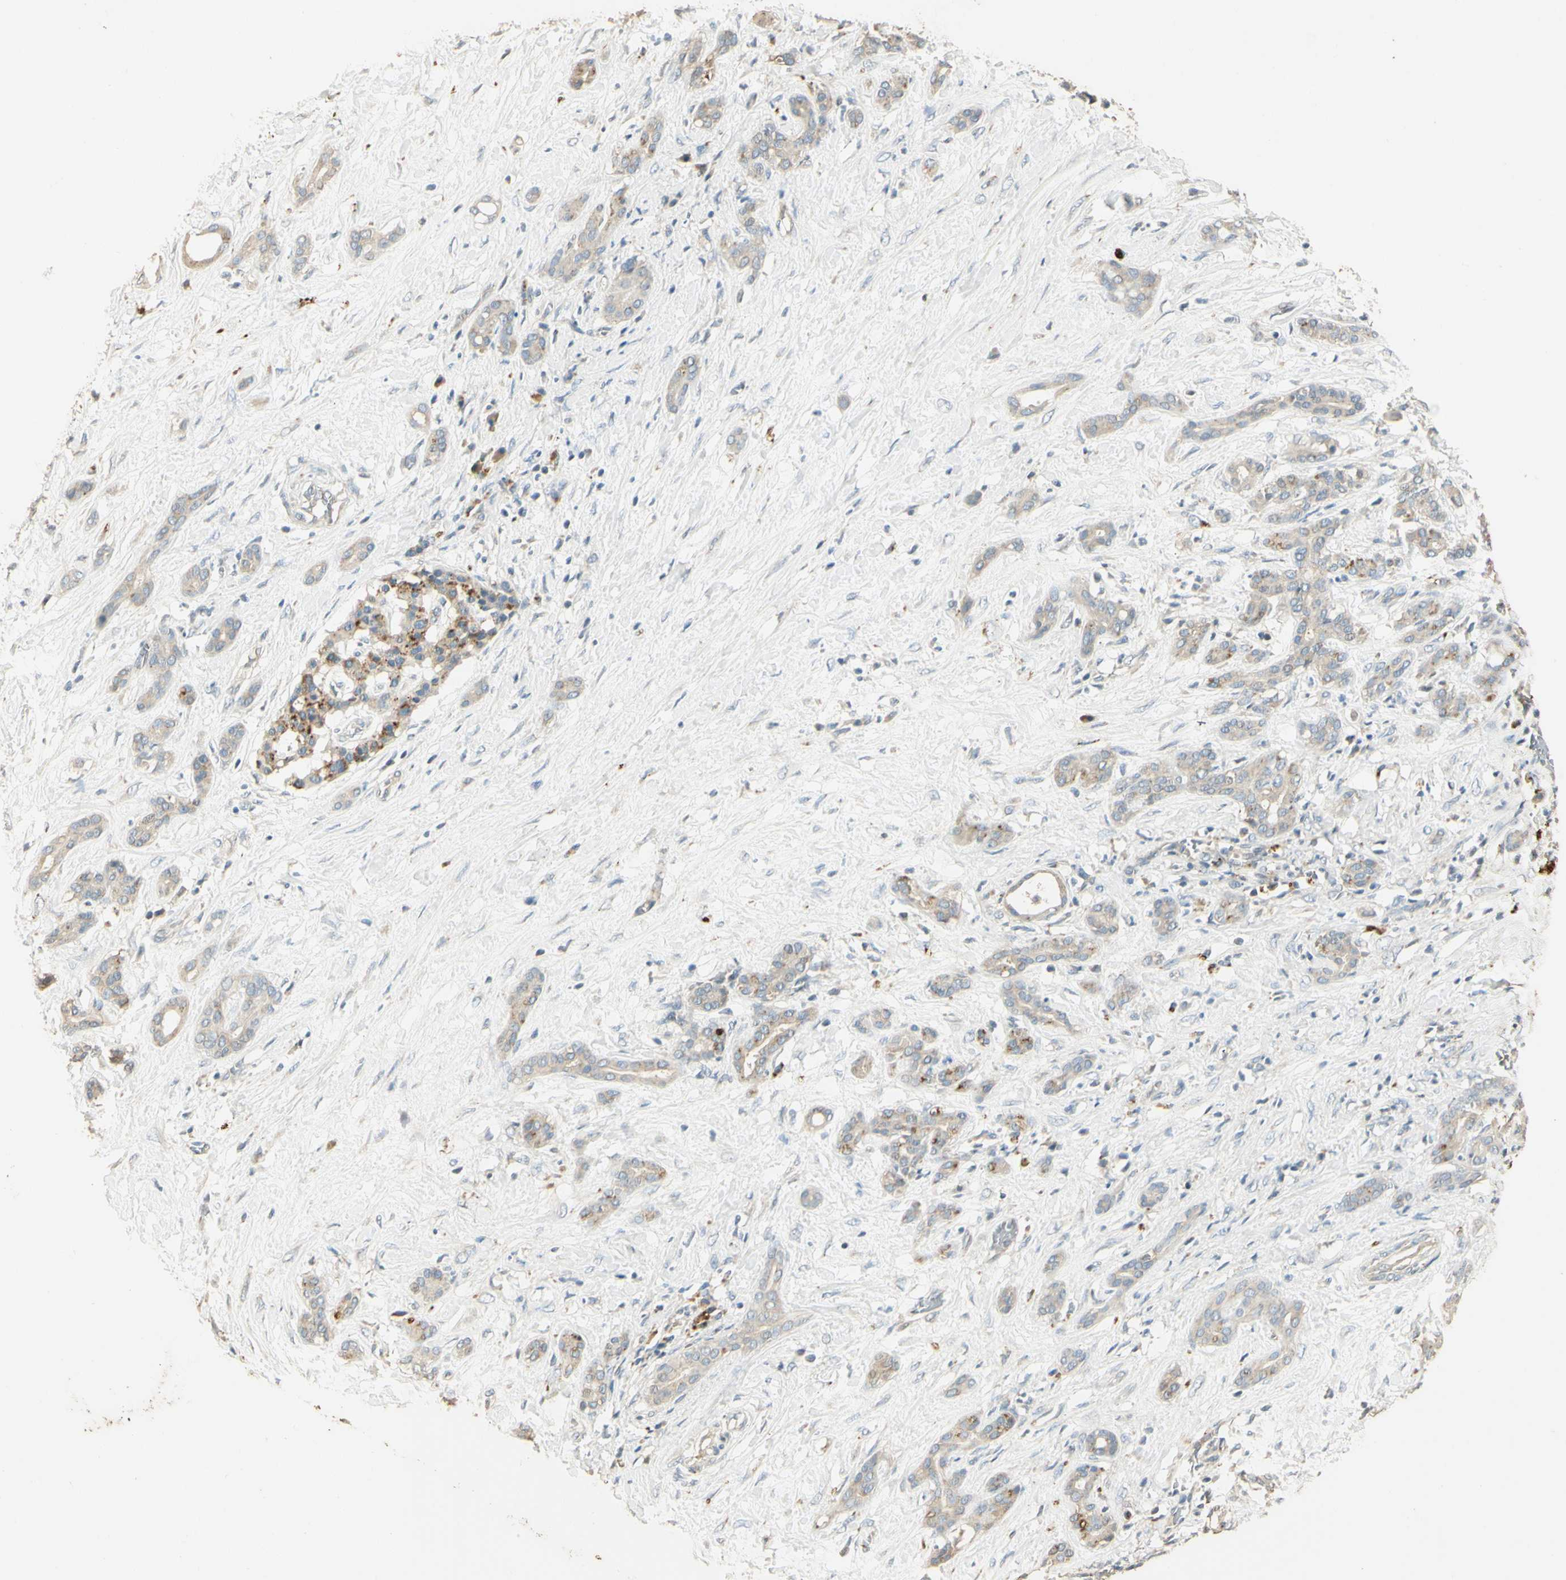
{"staining": {"intensity": "negative", "quantity": "none", "location": "none"}, "tissue": "pancreatic cancer", "cell_type": "Tumor cells", "image_type": "cancer", "snomed": [{"axis": "morphology", "description": "Adenocarcinoma, NOS"}, {"axis": "topography", "description": "Pancreas"}], "caption": "An immunohistochemistry image of adenocarcinoma (pancreatic) is shown. There is no staining in tumor cells of adenocarcinoma (pancreatic). (DAB (3,3'-diaminobenzidine) immunohistochemistry, high magnification).", "gene": "ARHGEF17", "patient": {"sex": "male", "age": 41}}